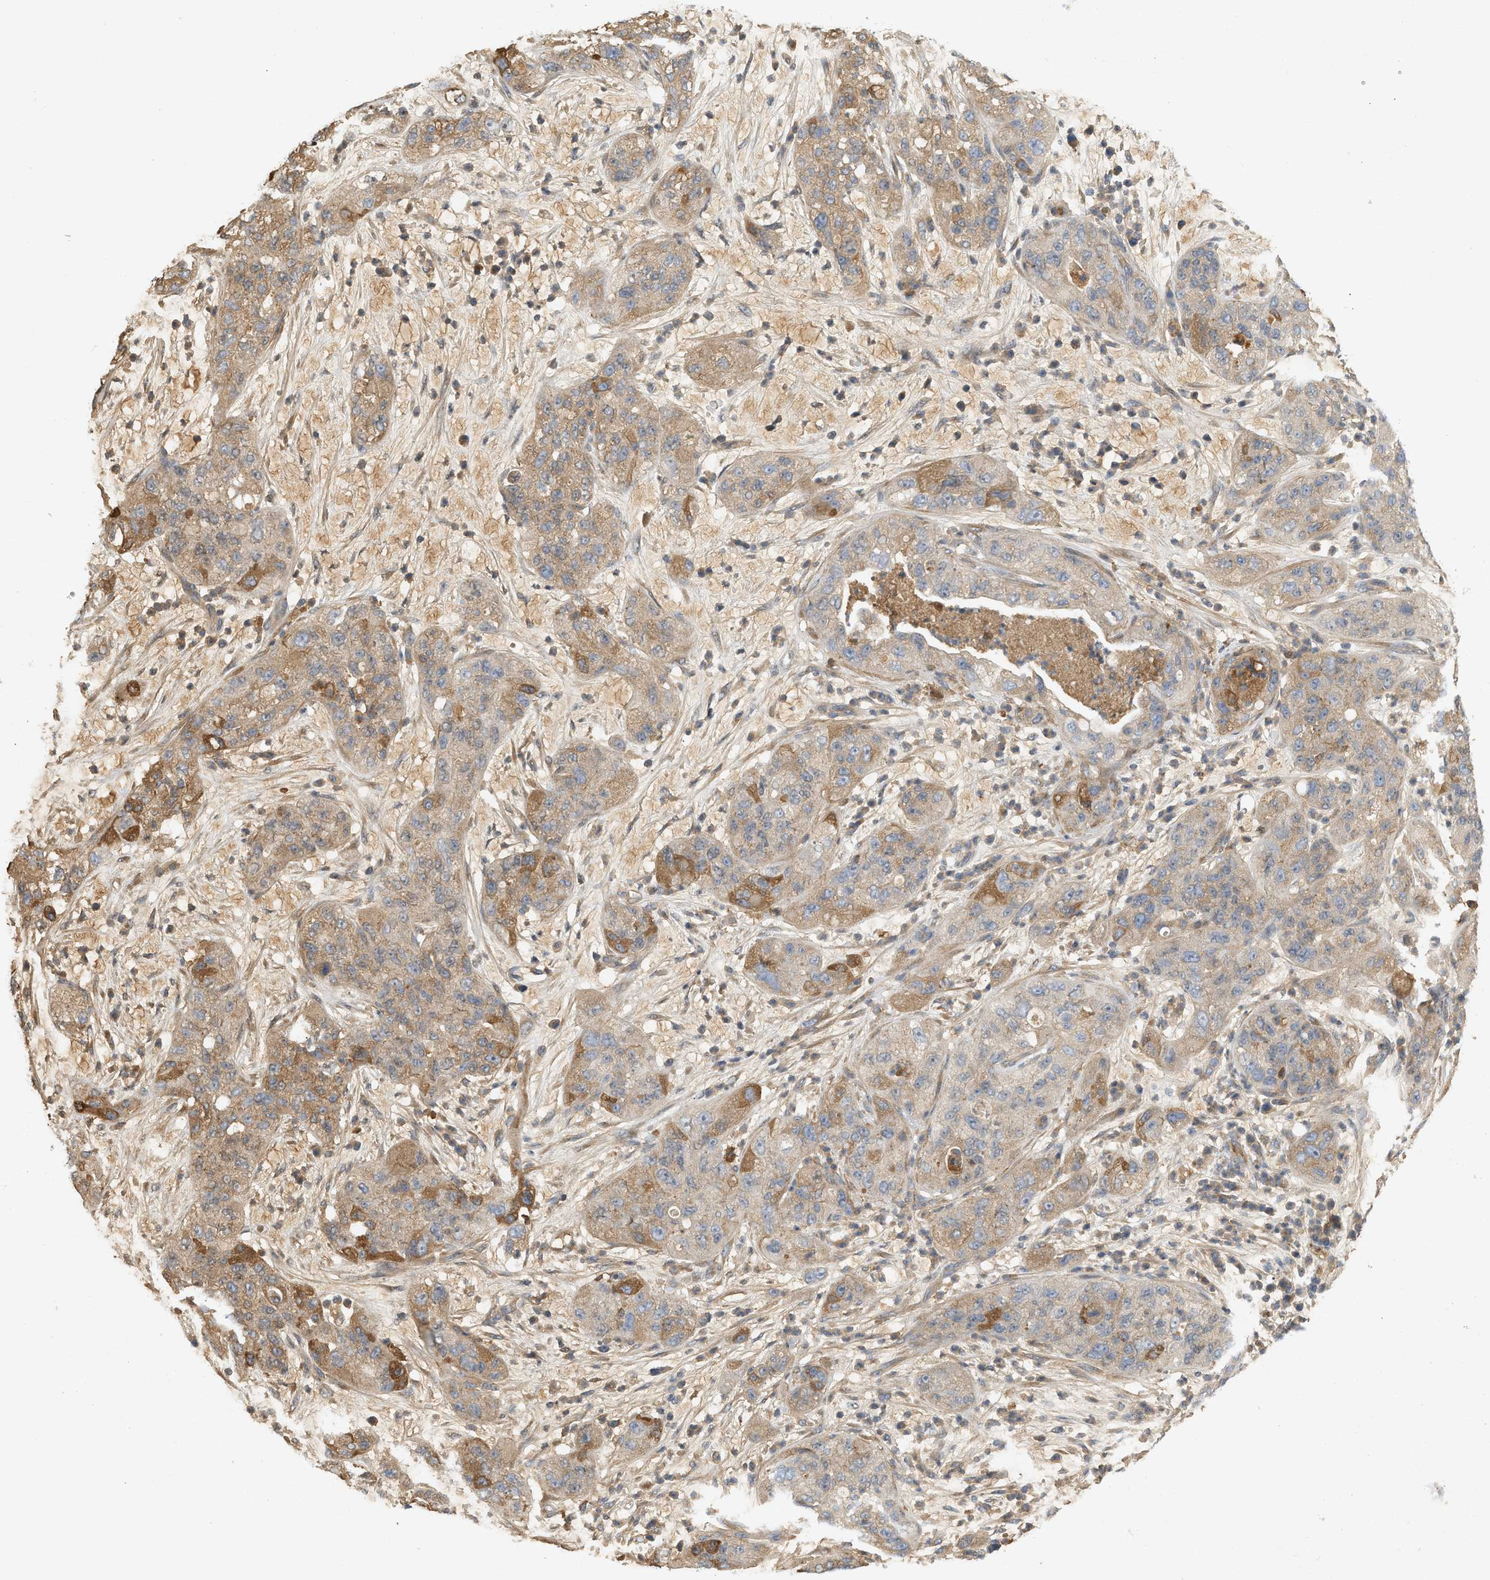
{"staining": {"intensity": "moderate", "quantity": "25%-75%", "location": "cytoplasmic/membranous"}, "tissue": "pancreatic cancer", "cell_type": "Tumor cells", "image_type": "cancer", "snomed": [{"axis": "morphology", "description": "Adenocarcinoma, NOS"}, {"axis": "topography", "description": "Pancreas"}], "caption": "Immunohistochemistry histopathology image of adenocarcinoma (pancreatic) stained for a protein (brown), which shows medium levels of moderate cytoplasmic/membranous positivity in about 25%-75% of tumor cells.", "gene": "F8", "patient": {"sex": "female", "age": 78}}